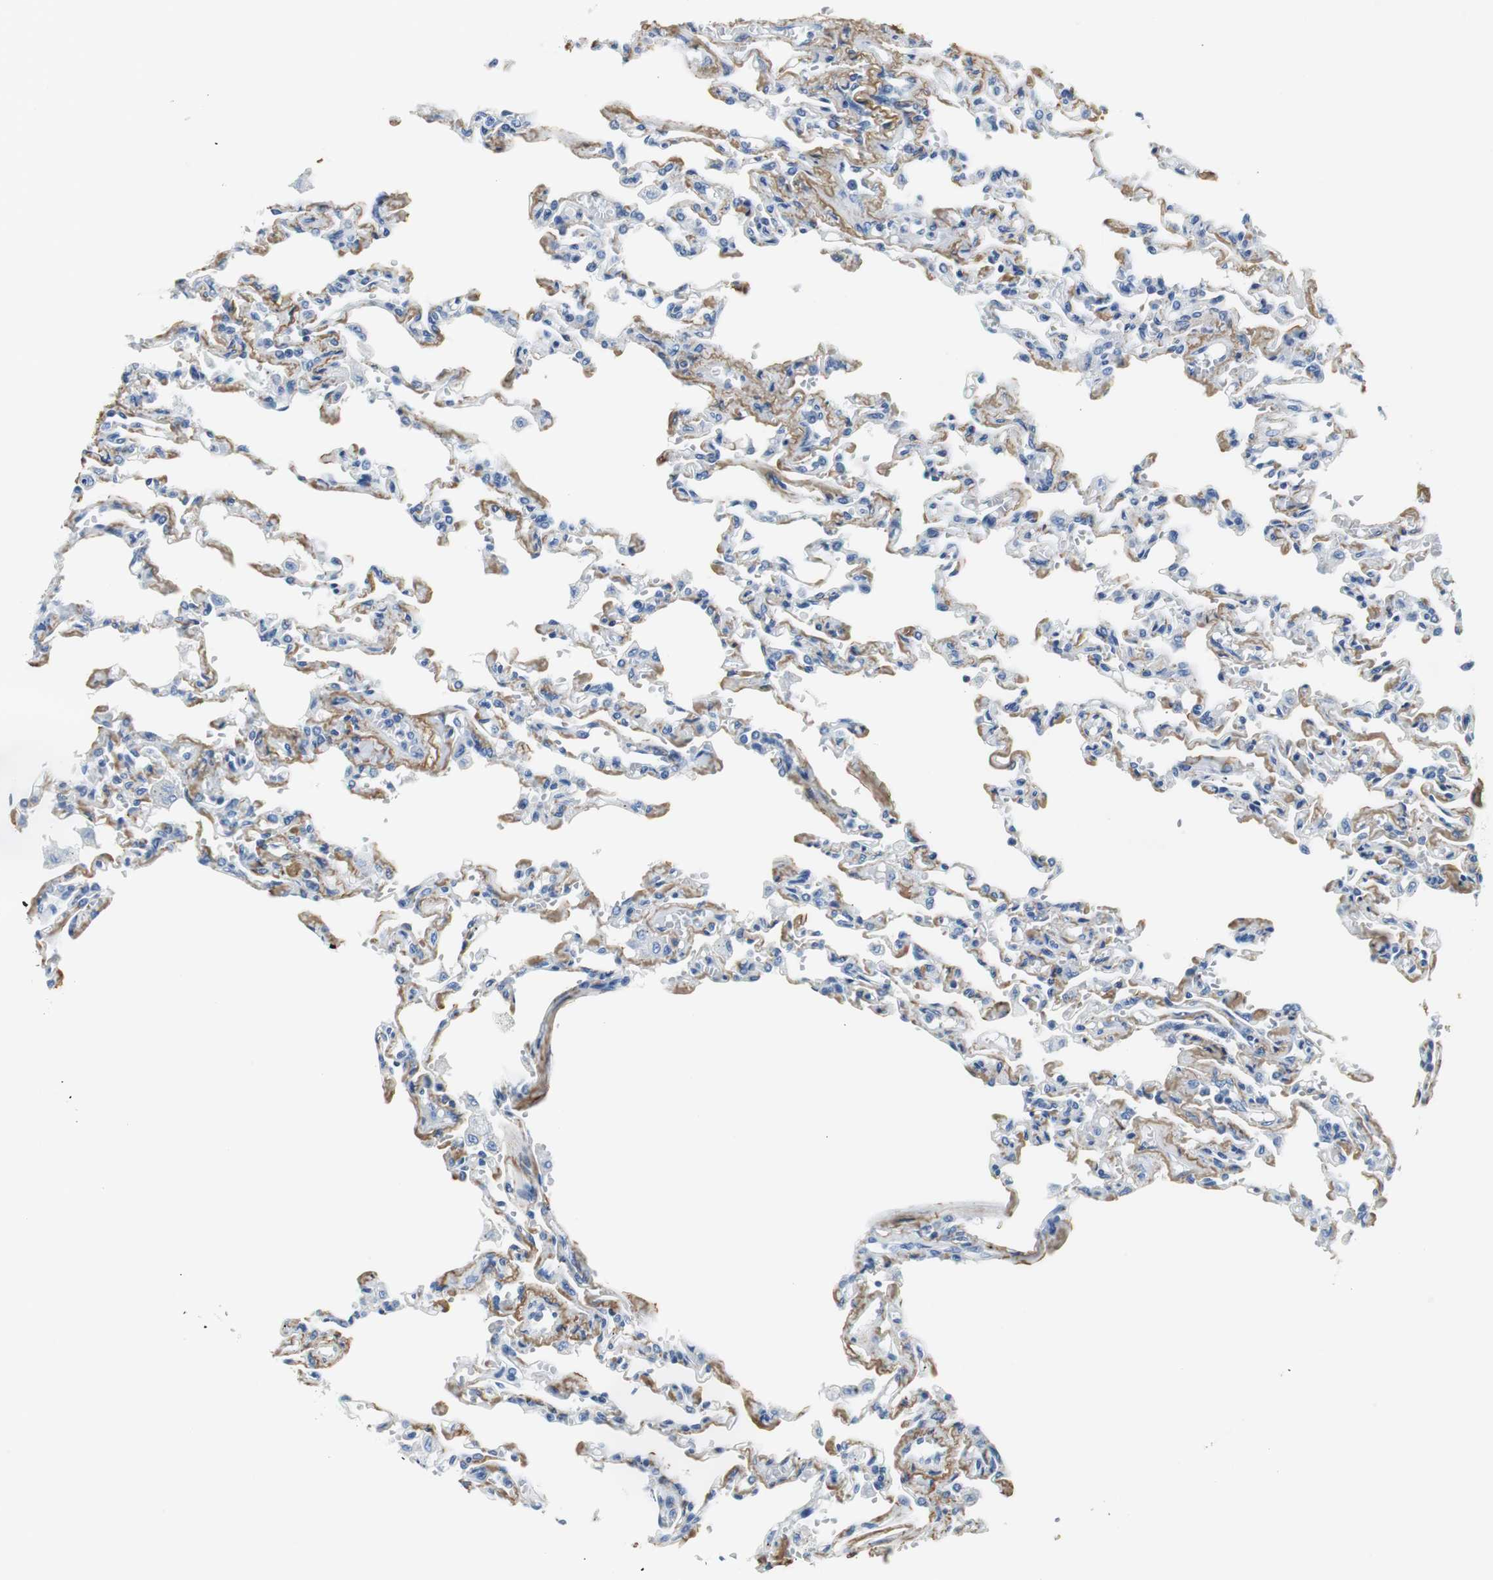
{"staining": {"intensity": "moderate", "quantity": "<25%", "location": "cytoplasmic/membranous"}, "tissue": "lung", "cell_type": "Alveolar cells", "image_type": "normal", "snomed": [{"axis": "morphology", "description": "Normal tissue, NOS"}, {"axis": "topography", "description": "Lung"}], "caption": "The micrograph demonstrates immunohistochemical staining of unremarkable lung. There is moderate cytoplasmic/membranous staining is appreciated in about <25% of alveolar cells.", "gene": "MUC7", "patient": {"sex": "male", "age": 21}}